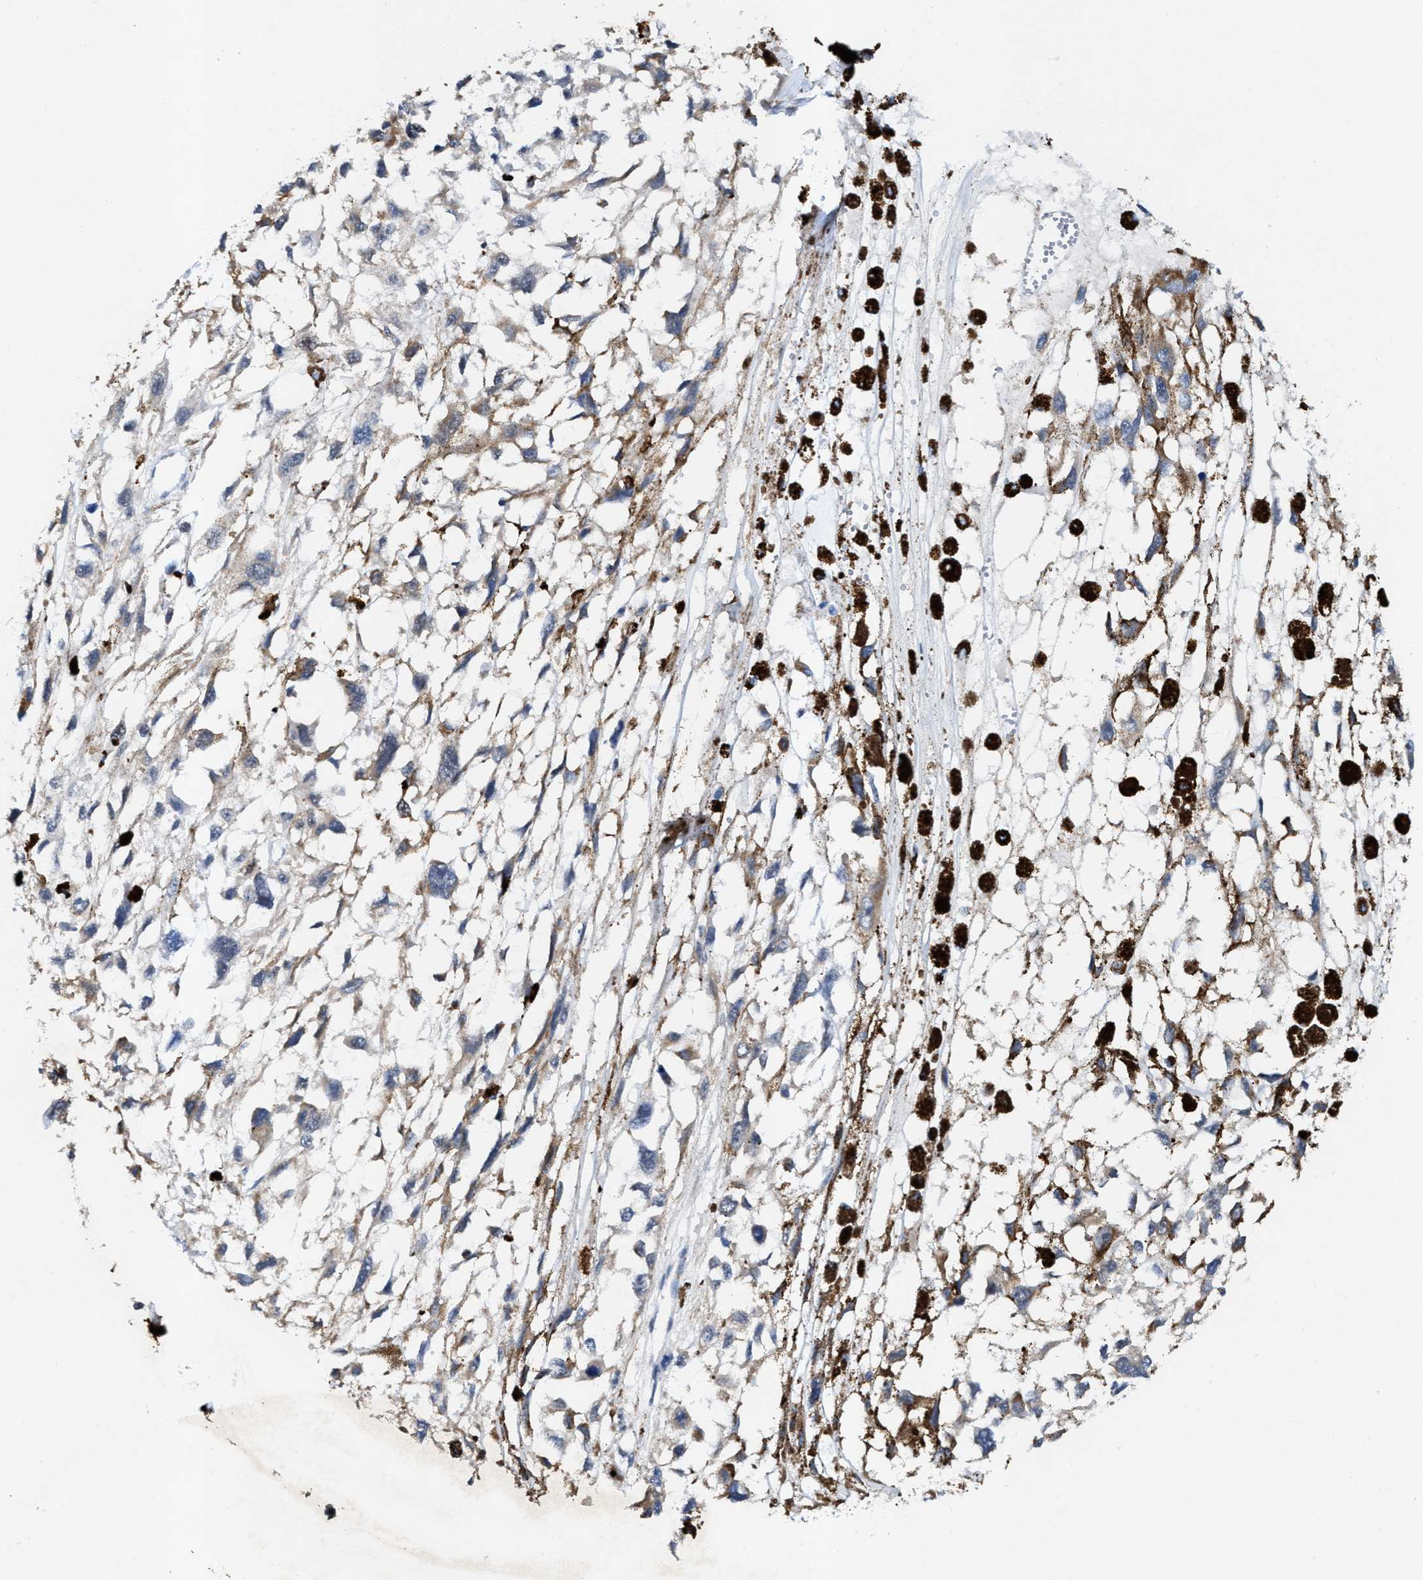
{"staining": {"intensity": "negative", "quantity": "none", "location": "none"}, "tissue": "melanoma", "cell_type": "Tumor cells", "image_type": "cancer", "snomed": [{"axis": "morphology", "description": "Malignant melanoma, Metastatic site"}, {"axis": "topography", "description": "Lymph node"}], "caption": "This is a histopathology image of immunohistochemistry staining of melanoma, which shows no staining in tumor cells.", "gene": "JAG1", "patient": {"sex": "male", "age": 59}}